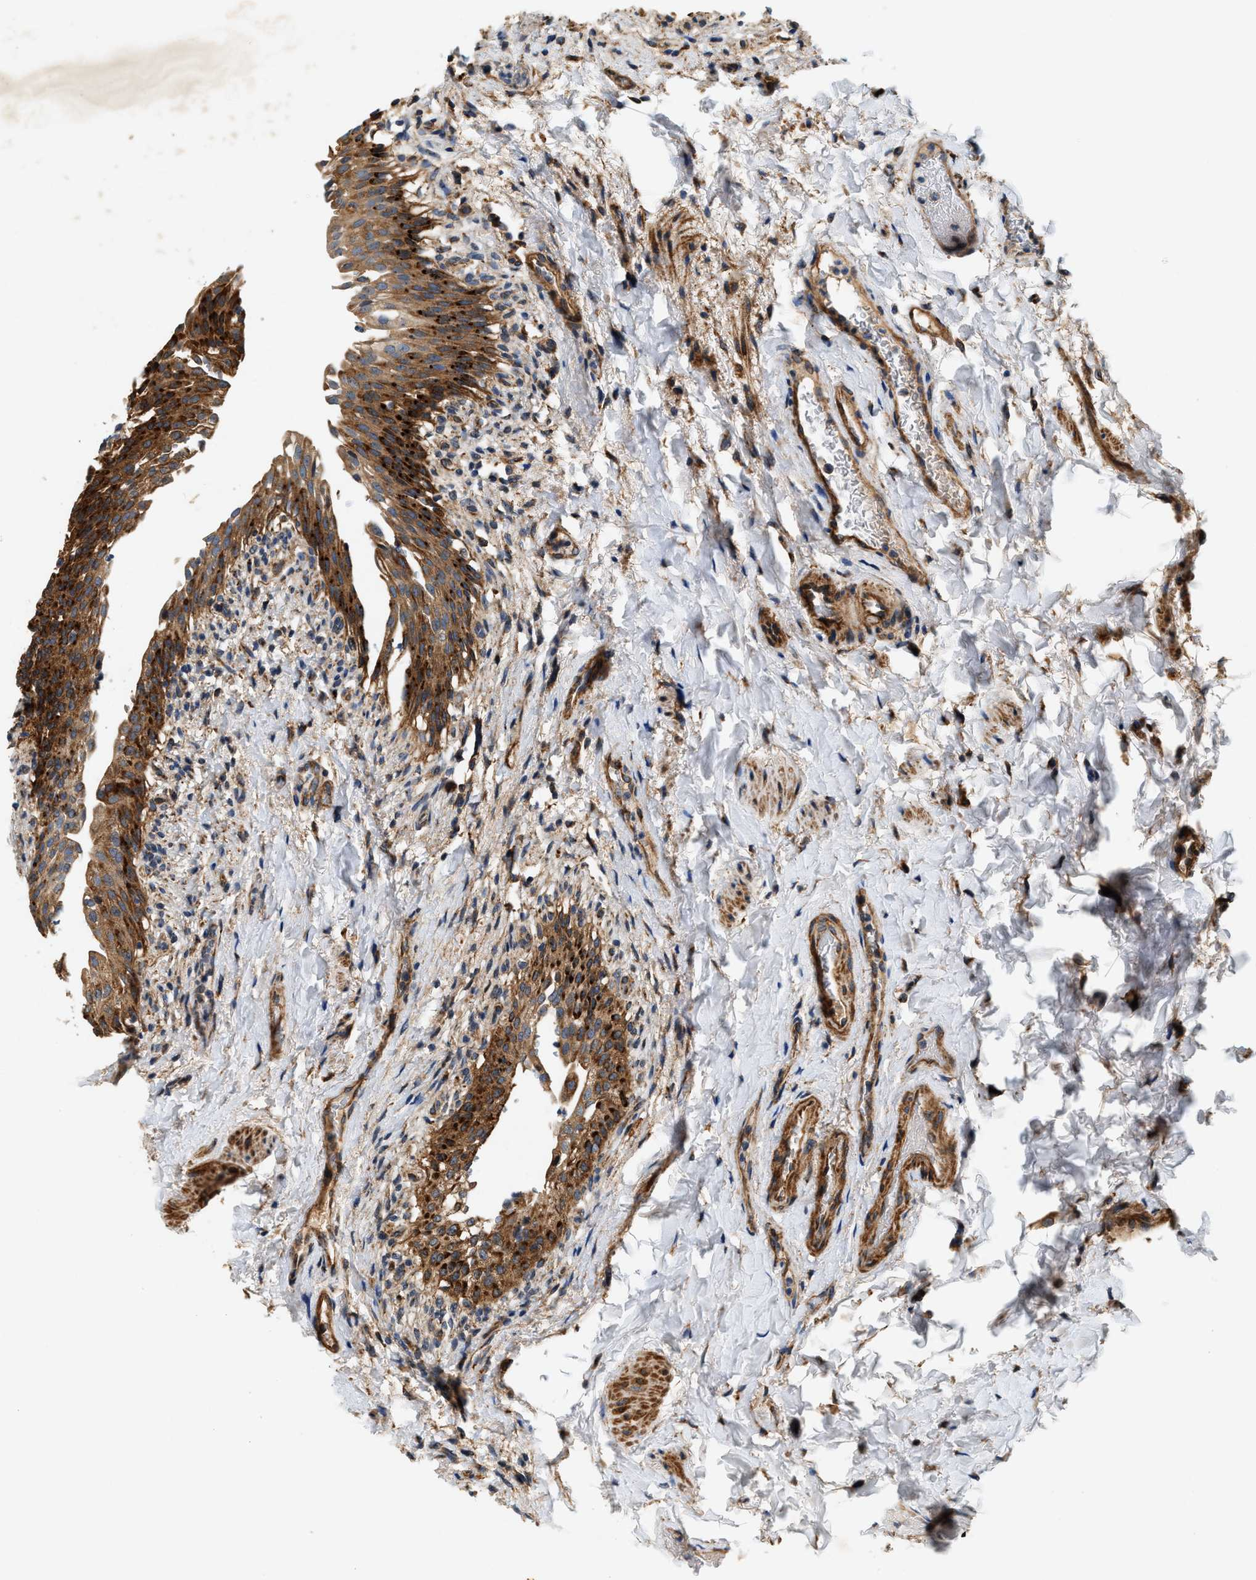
{"staining": {"intensity": "strong", "quantity": ">75%", "location": "cytoplasmic/membranous"}, "tissue": "urinary bladder", "cell_type": "Urothelial cells", "image_type": "normal", "snomed": [{"axis": "morphology", "description": "Normal tissue, NOS"}, {"axis": "topography", "description": "Urinary bladder"}], "caption": "Immunohistochemical staining of unremarkable human urinary bladder shows >75% levels of strong cytoplasmic/membranous protein expression in approximately >75% of urothelial cells. The protein is shown in brown color, while the nuclei are stained blue.", "gene": "DUSP10", "patient": {"sex": "female", "age": 60}}